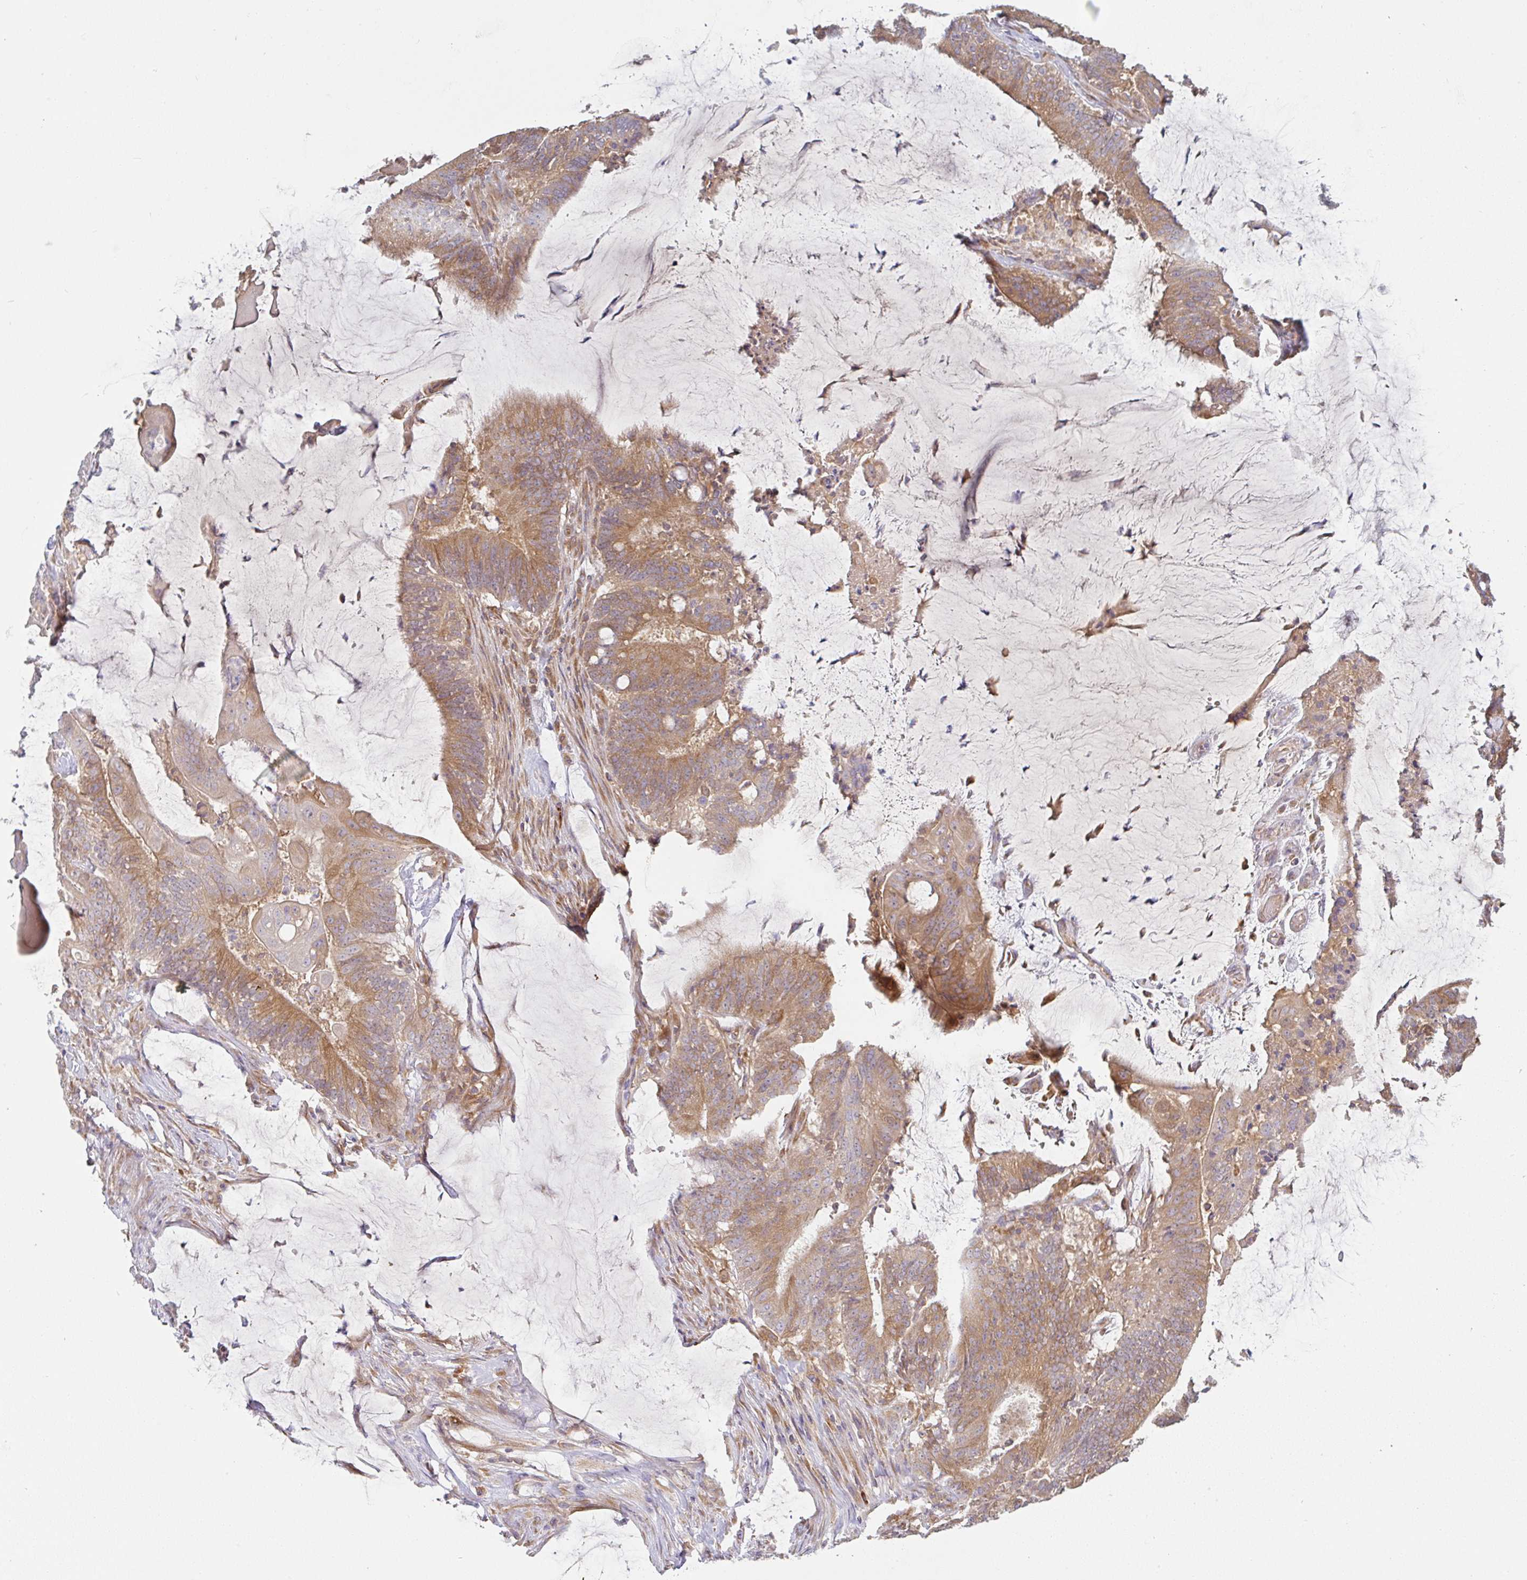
{"staining": {"intensity": "moderate", "quantity": ">75%", "location": "cytoplasmic/membranous"}, "tissue": "colorectal cancer", "cell_type": "Tumor cells", "image_type": "cancer", "snomed": [{"axis": "morphology", "description": "Adenocarcinoma, NOS"}, {"axis": "topography", "description": "Colon"}], "caption": "Immunohistochemistry (DAB) staining of adenocarcinoma (colorectal) shows moderate cytoplasmic/membranous protein positivity in approximately >75% of tumor cells. The protein of interest is shown in brown color, while the nuclei are stained blue.", "gene": "DERL2", "patient": {"sex": "female", "age": 43}}